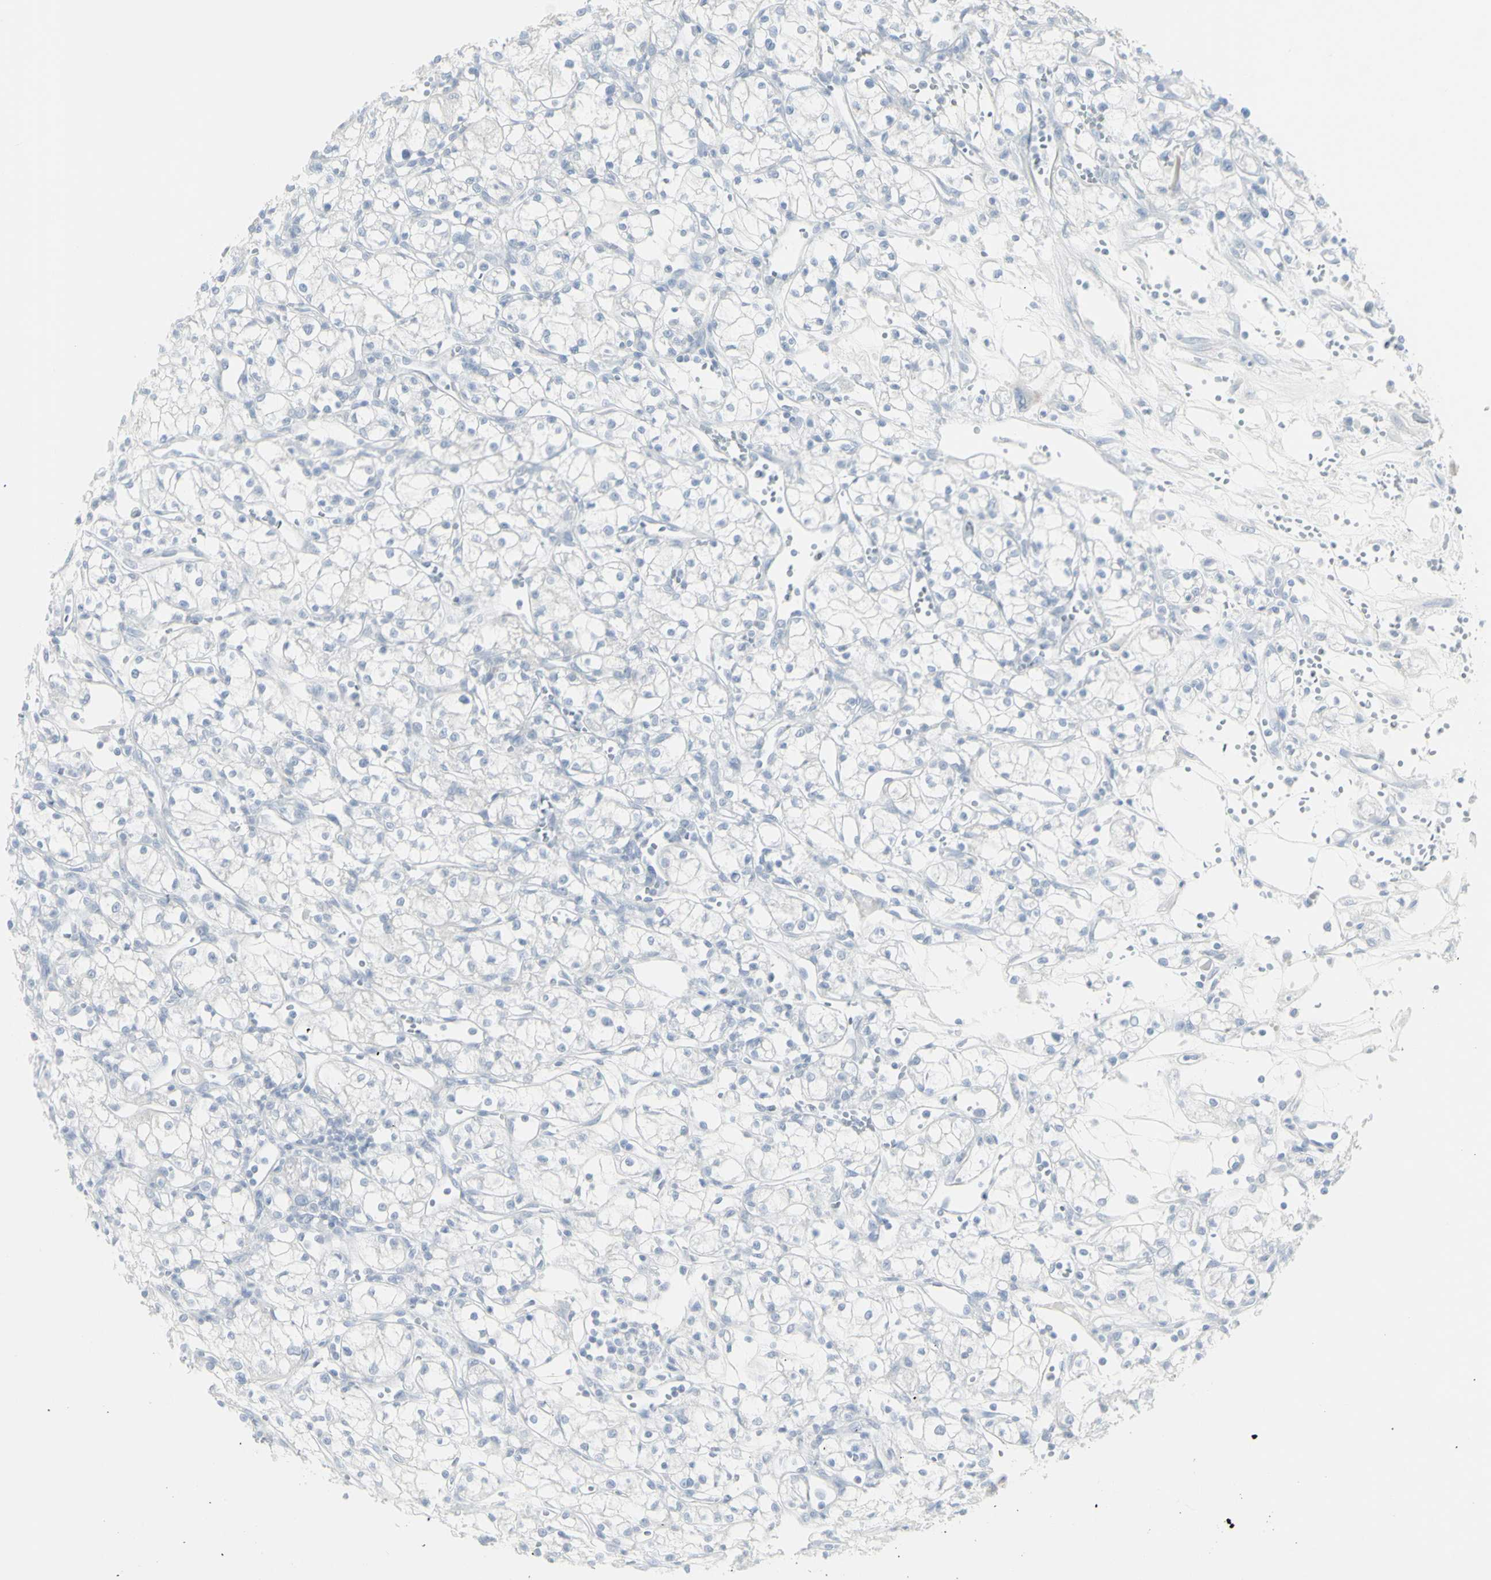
{"staining": {"intensity": "negative", "quantity": "none", "location": "none"}, "tissue": "renal cancer", "cell_type": "Tumor cells", "image_type": "cancer", "snomed": [{"axis": "morphology", "description": "Normal tissue, NOS"}, {"axis": "morphology", "description": "Adenocarcinoma, NOS"}, {"axis": "topography", "description": "Kidney"}], "caption": "The micrograph shows no significant staining in tumor cells of renal cancer (adenocarcinoma).", "gene": "ENSG00000198211", "patient": {"sex": "male", "age": 59}}